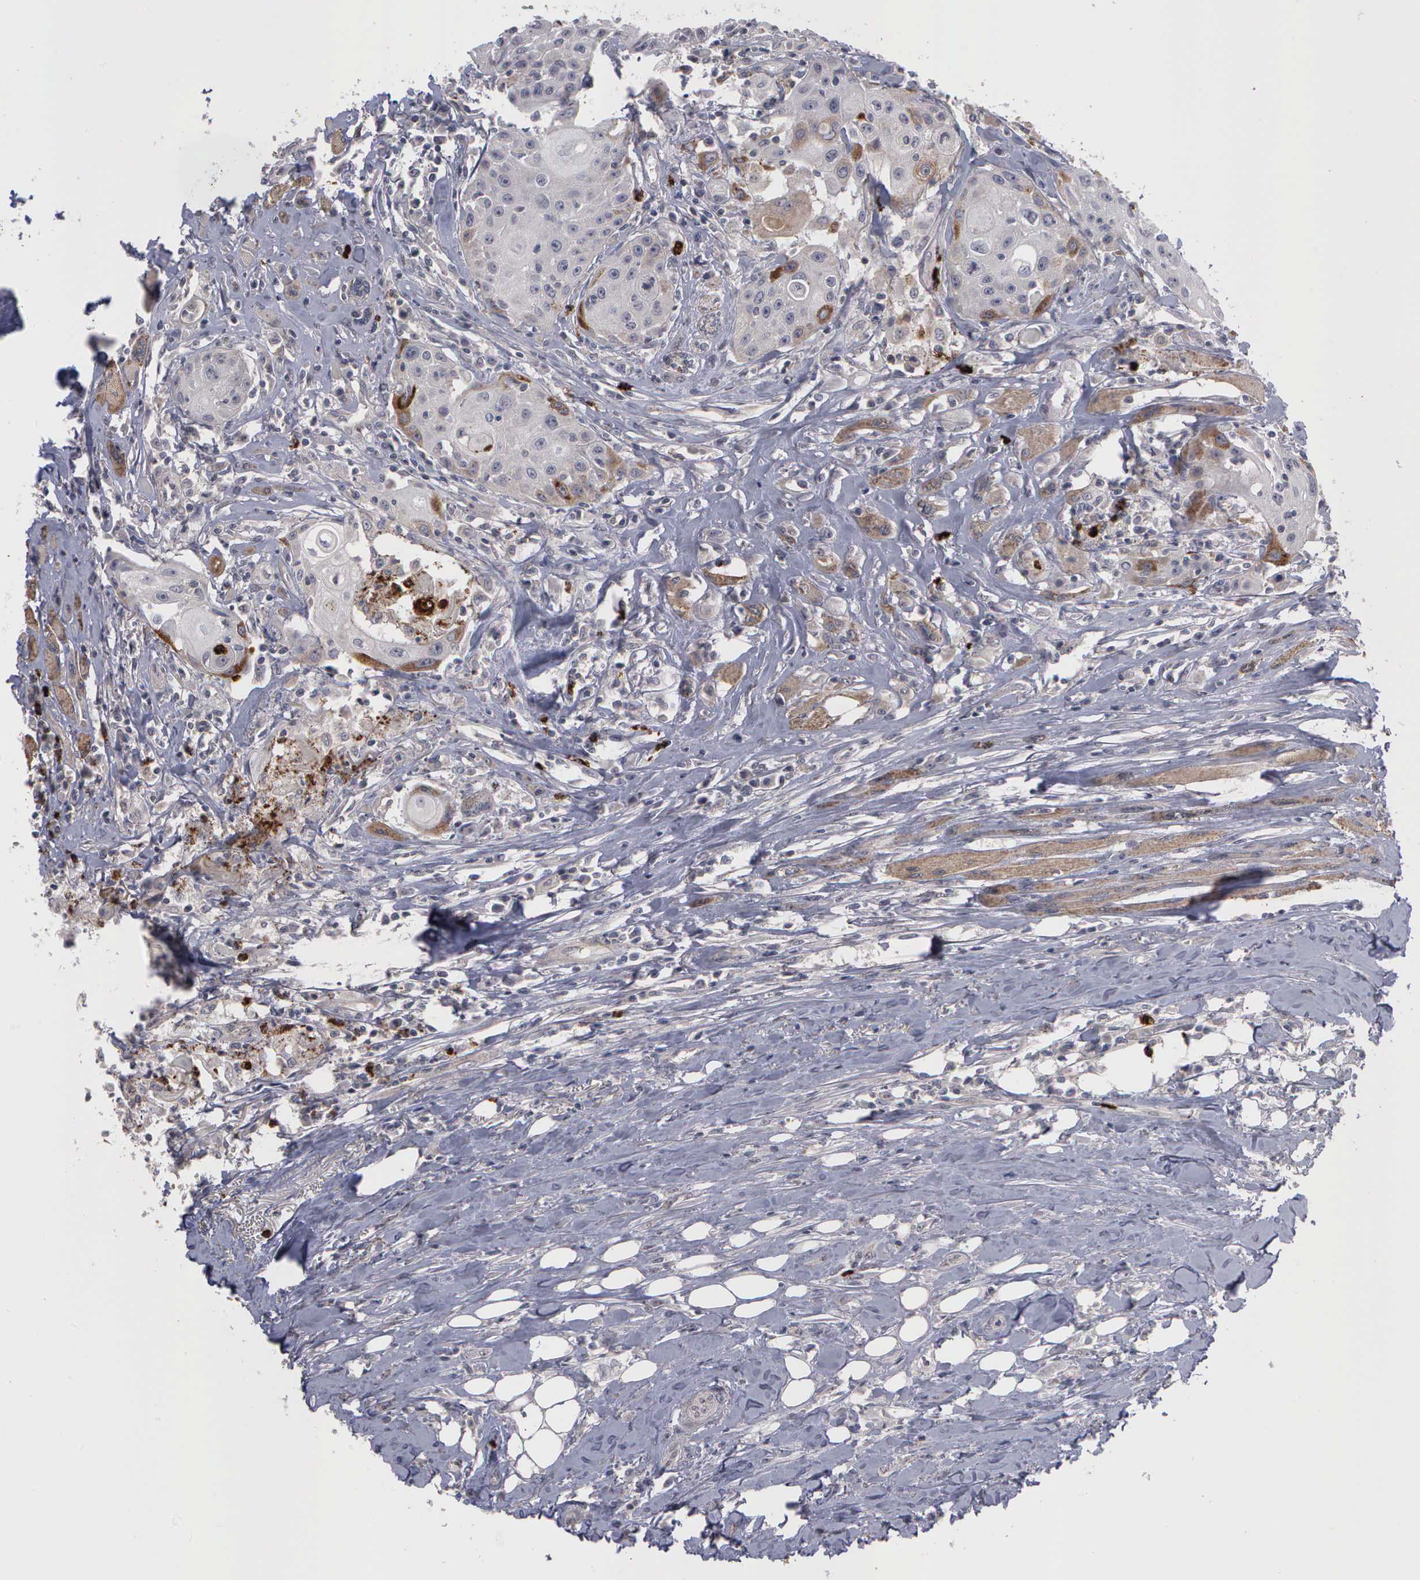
{"staining": {"intensity": "moderate", "quantity": "<25%", "location": "cytoplasmic/membranous"}, "tissue": "head and neck cancer", "cell_type": "Tumor cells", "image_type": "cancer", "snomed": [{"axis": "morphology", "description": "Squamous cell carcinoma, NOS"}, {"axis": "topography", "description": "Oral tissue"}, {"axis": "topography", "description": "Head-Neck"}], "caption": "Approximately <25% of tumor cells in human squamous cell carcinoma (head and neck) reveal moderate cytoplasmic/membranous protein staining as visualized by brown immunohistochemical staining.", "gene": "MMP9", "patient": {"sex": "female", "age": 82}}